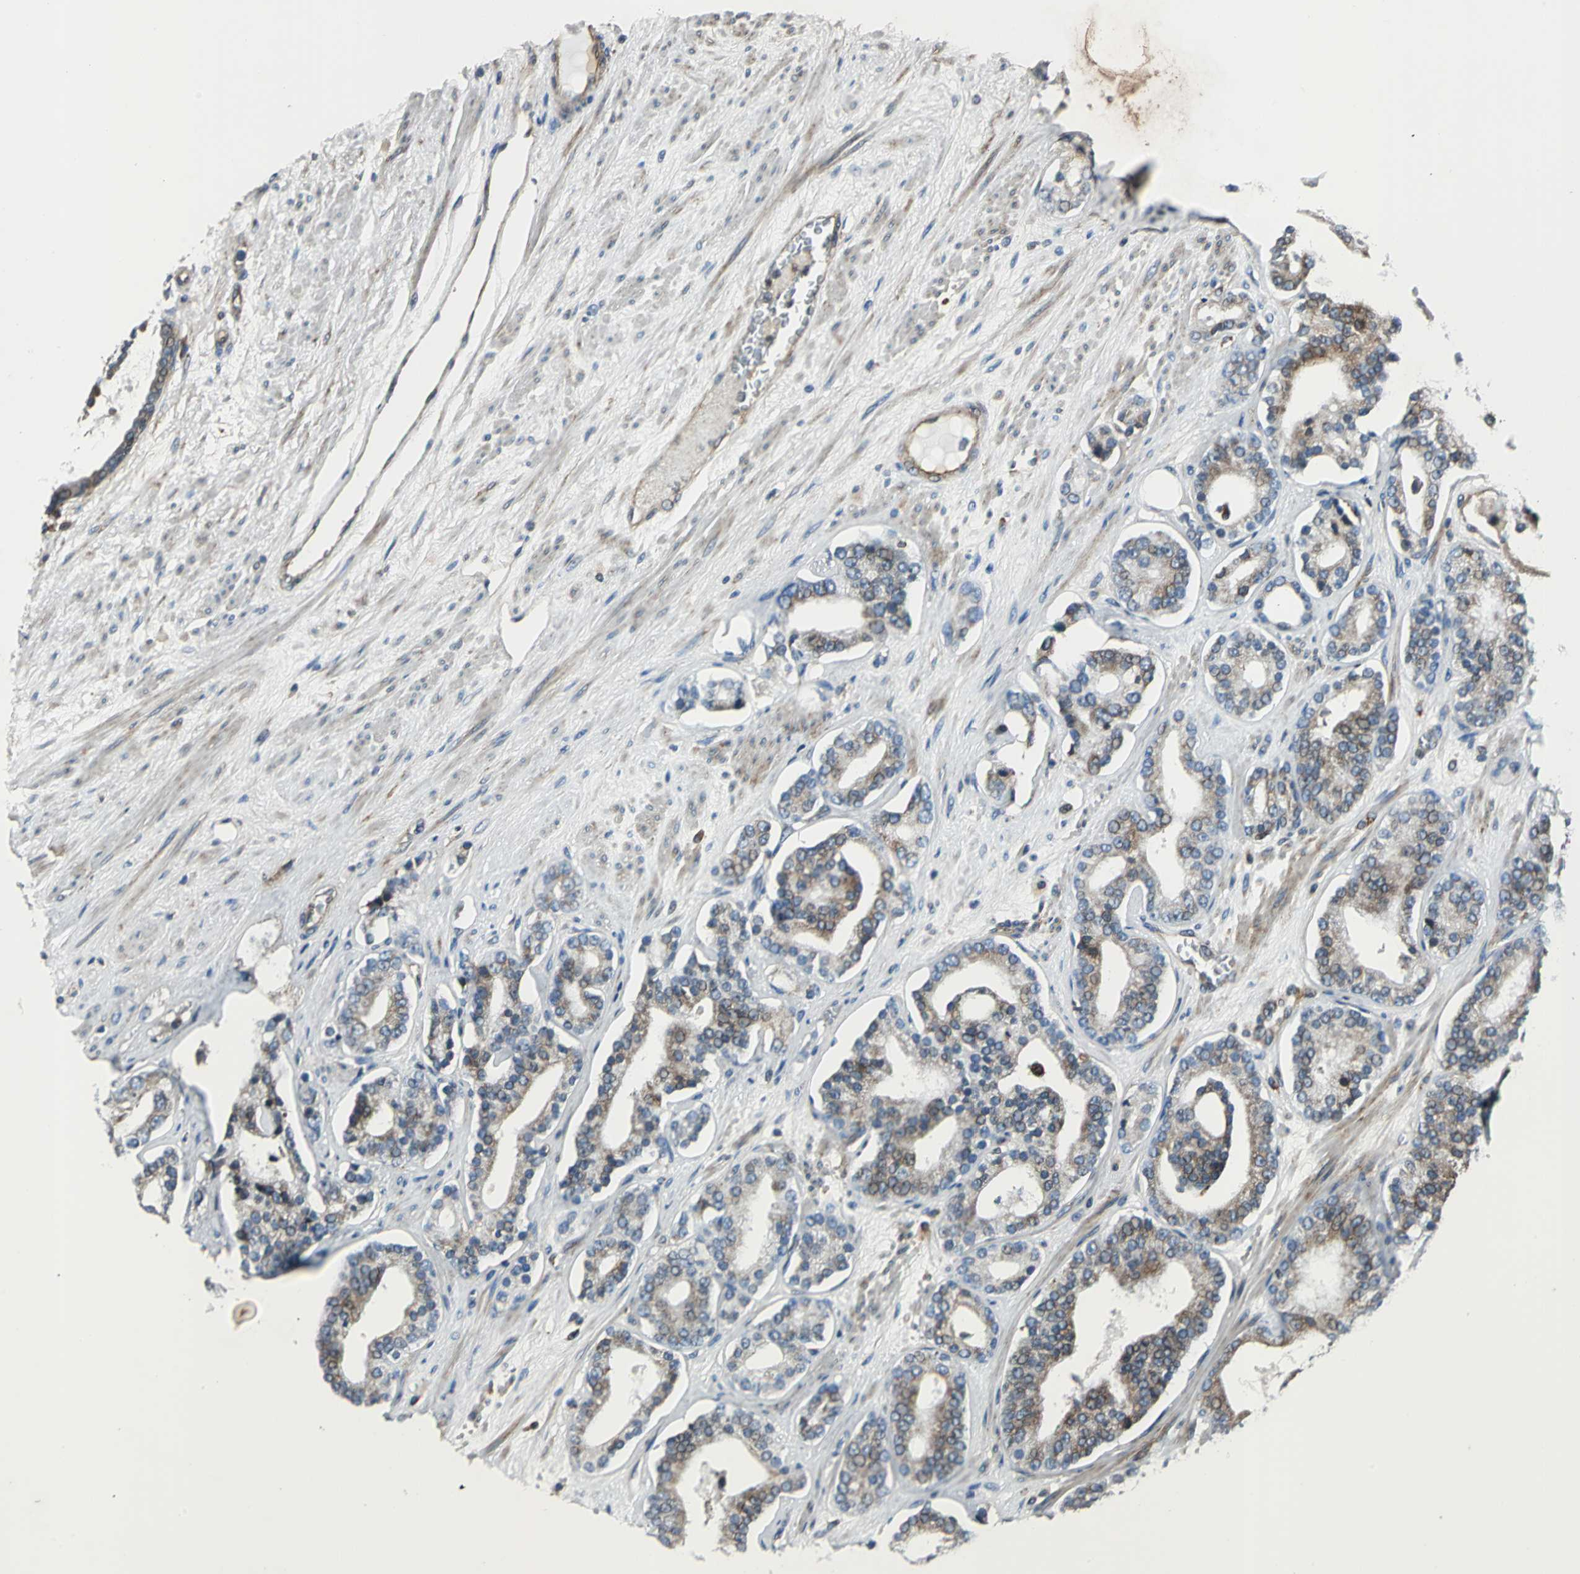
{"staining": {"intensity": "moderate", "quantity": ">75%", "location": "cytoplasmic/membranous"}, "tissue": "prostate cancer", "cell_type": "Tumor cells", "image_type": "cancer", "snomed": [{"axis": "morphology", "description": "Adenocarcinoma, Low grade"}, {"axis": "topography", "description": "Prostate"}], "caption": "There is medium levels of moderate cytoplasmic/membranous positivity in tumor cells of adenocarcinoma (low-grade) (prostate), as demonstrated by immunohistochemical staining (brown color).", "gene": "HTATIP2", "patient": {"sex": "male", "age": 63}}